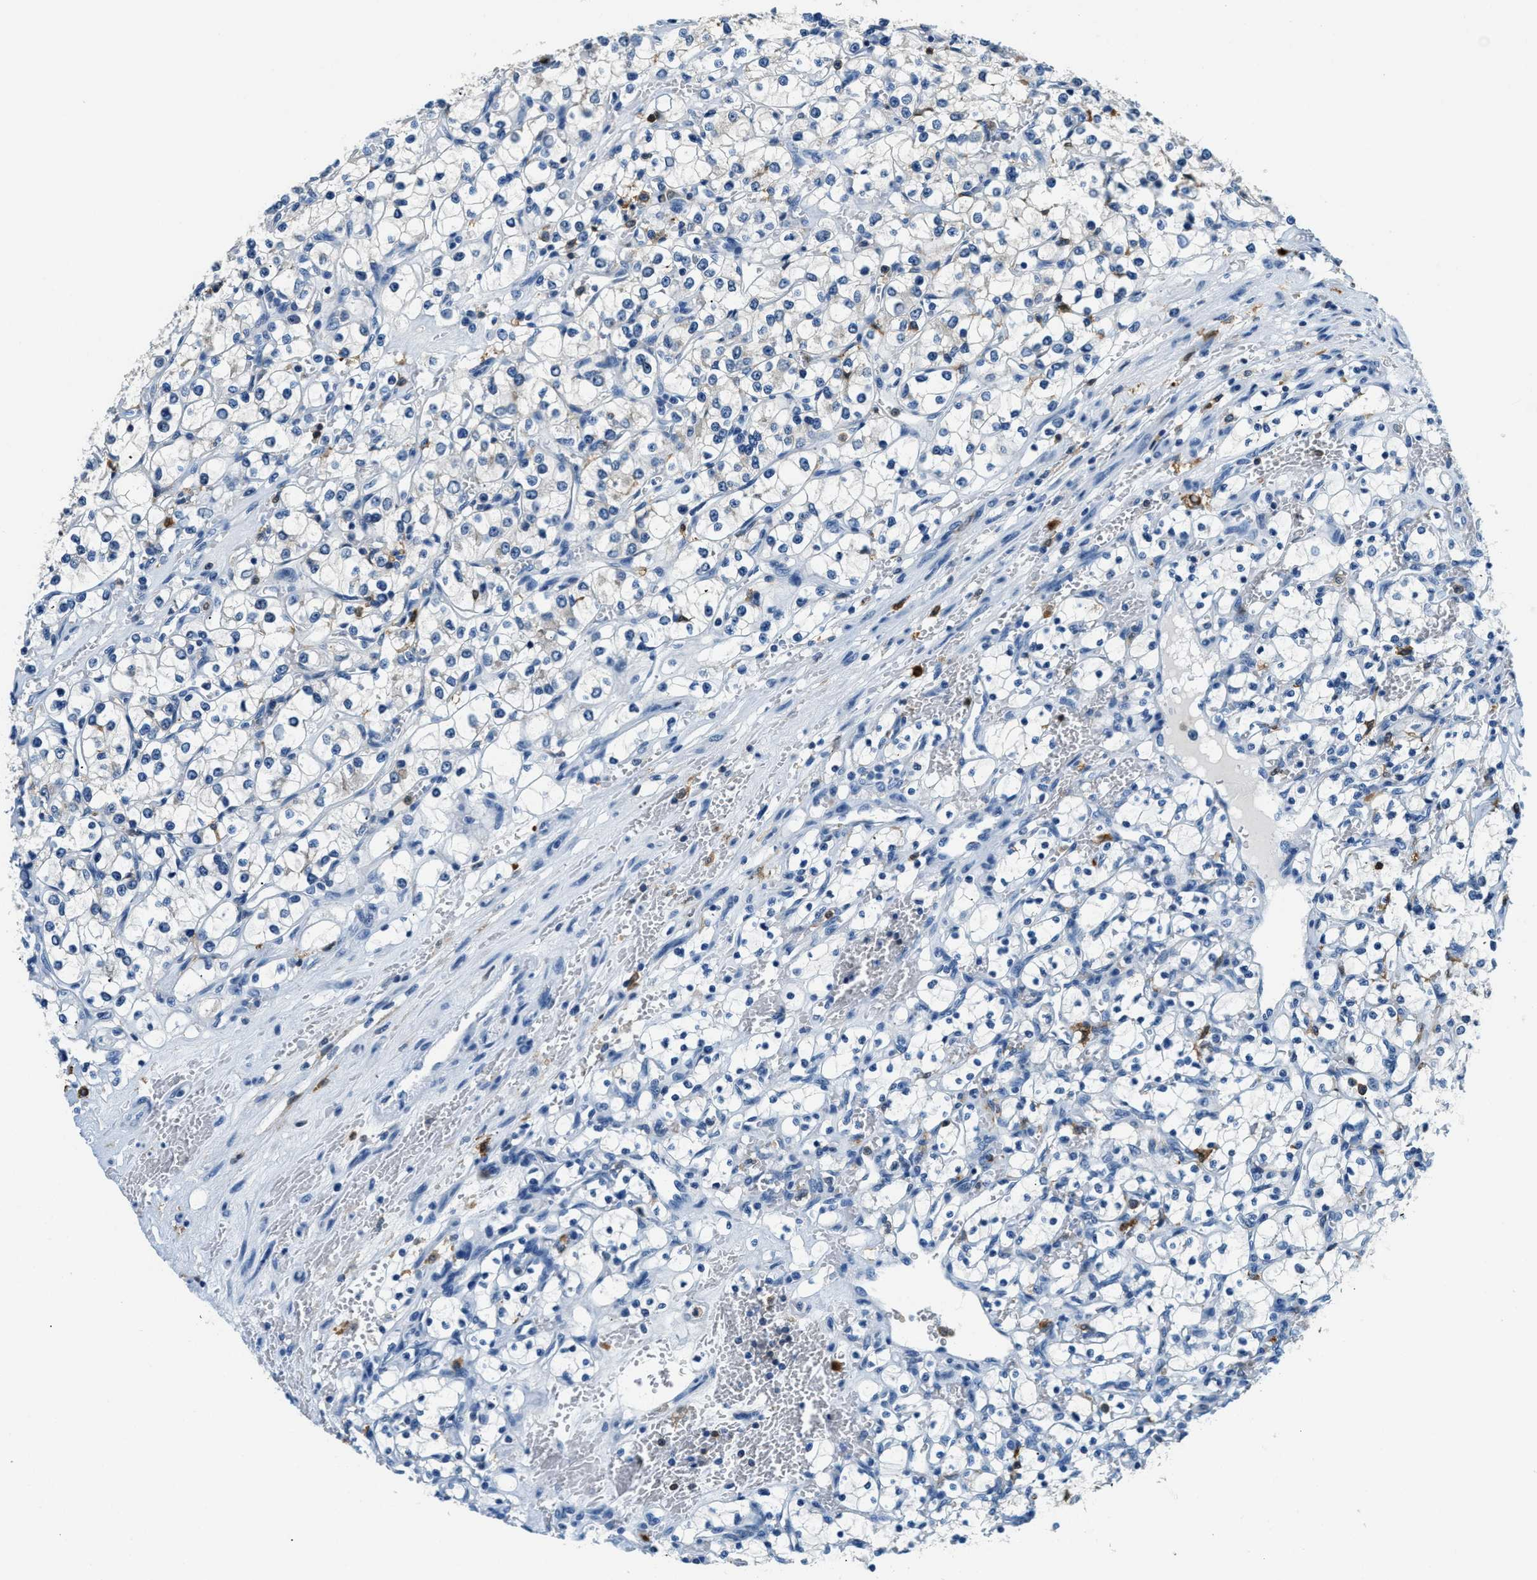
{"staining": {"intensity": "negative", "quantity": "none", "location": "none"}, "tissue": "renal cancer", "cell_type": "Tumor cells", "image_type": "cancer", "snomed": [{"axis": "morphology", "description": "Adenocarcinoma, NOS"}, {"axis": "topography", "description": "Kidney"}], "caption": "Immunohistochemistry (IHC) image of neoplastic tissue: renal cancer stained with DAB demonstrates no significant protein staining in tumor cells.", "gene": "CAPG", "patient": {"sex": "female", "age": 69}}